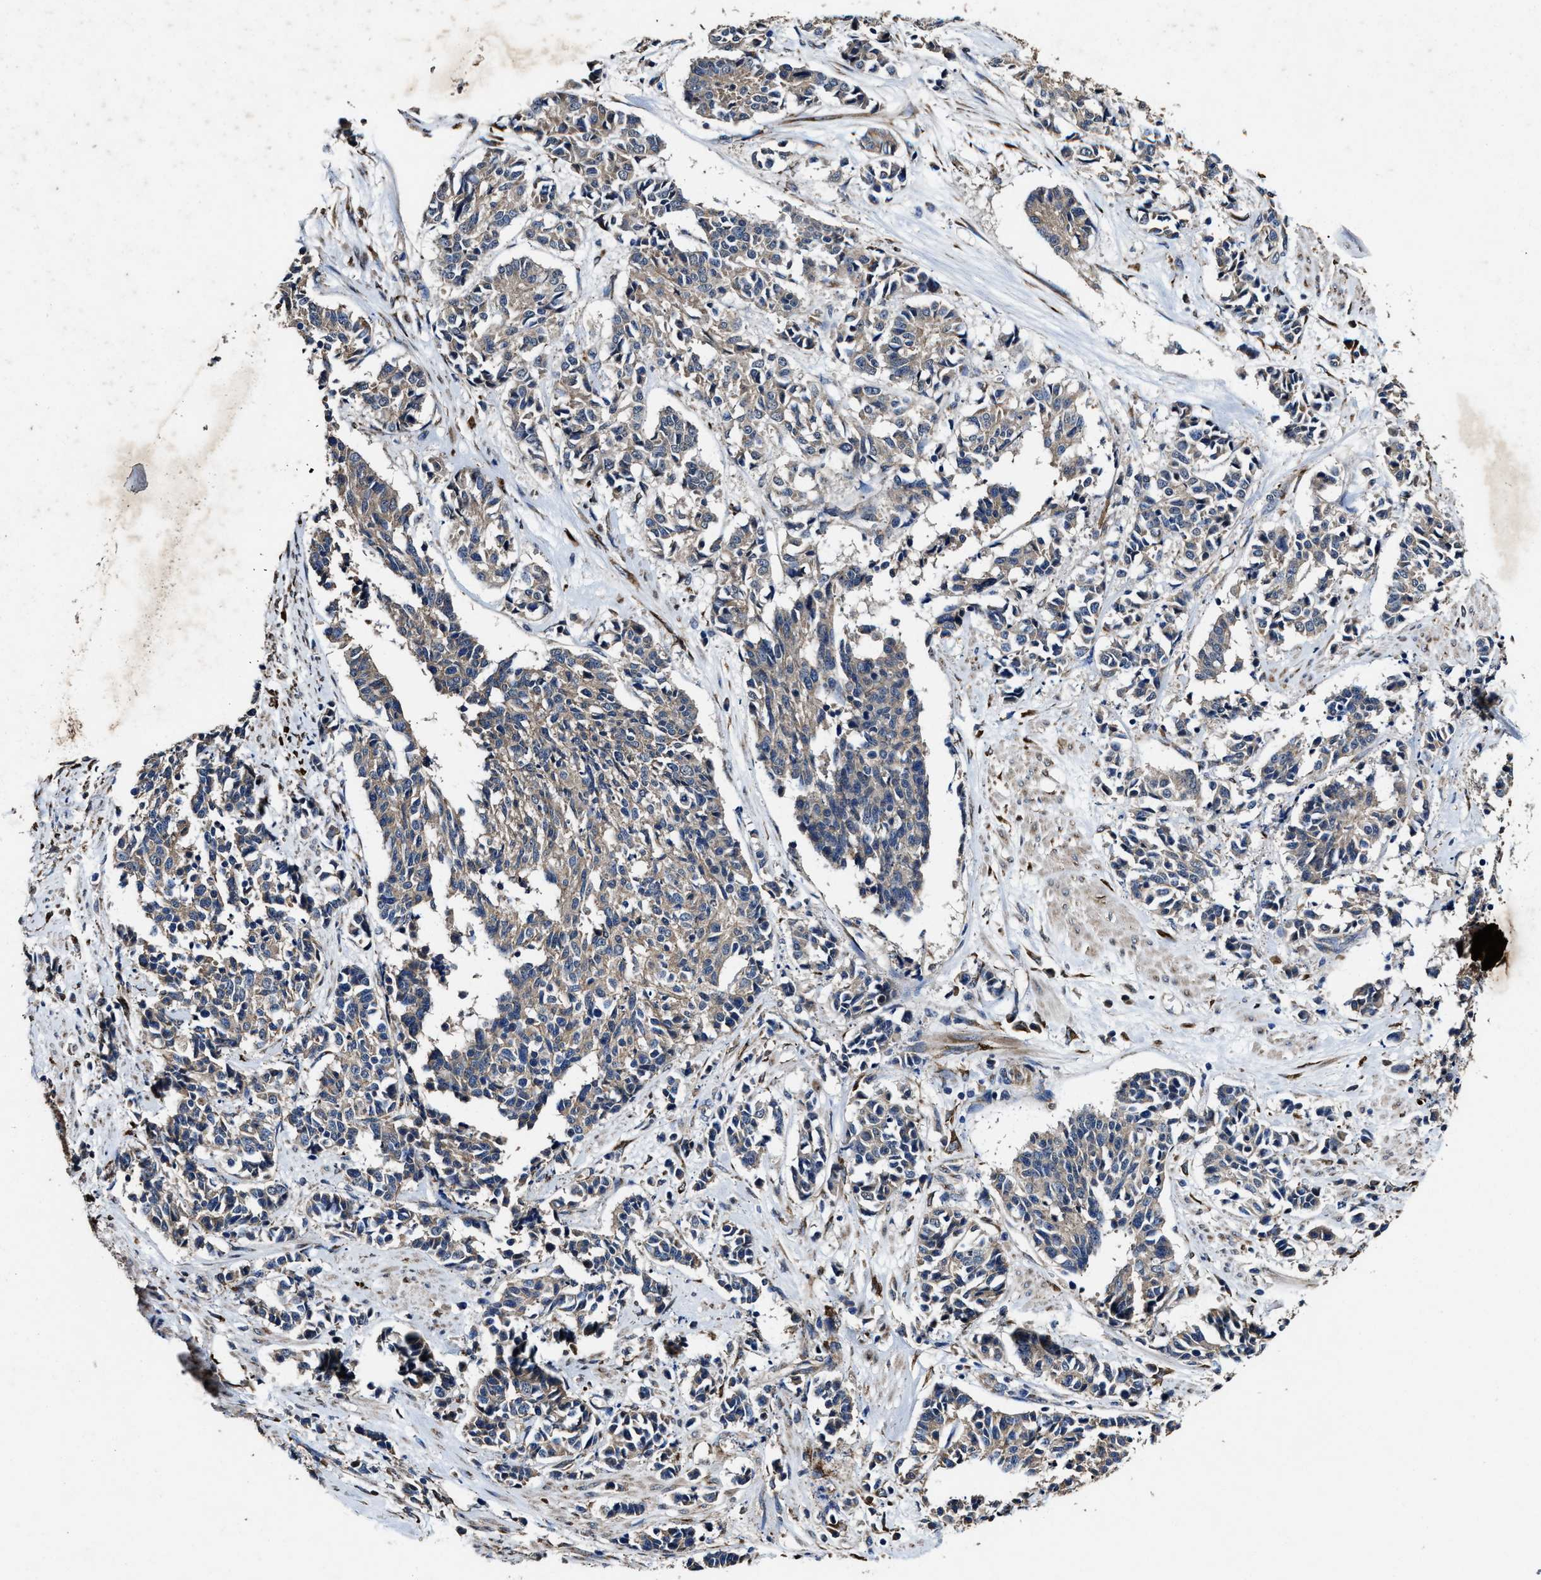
{"staining": {"intensity": "weak", "quantity": ">75%", "location": "cytoplasmic/membranous"}, "tissue": "cervical cancer", "cell_type": "Tumor cells", "image_type": "cancer", "snomed": [{"axis": "morphology", "description": "Squamous cell carcinoma, NOS"}, {"axis": "topography", "description": "Cervix"}], "caption": "IHC staining of cervical cancer (squamous cell carcinoma), which shows low levels of weak cytoplasmic/membranous staining in about >75% of tumor cells indicating weak cytoplasmic/membranous protein staining. The staining was performed using DAB (3,3'-diaminobenzidine) (brown) for protein detection and nuclei were counterstained in hematoxylin (blue).", "gene": "IDNK", "patient": {"sex": "female", "age": 35}}